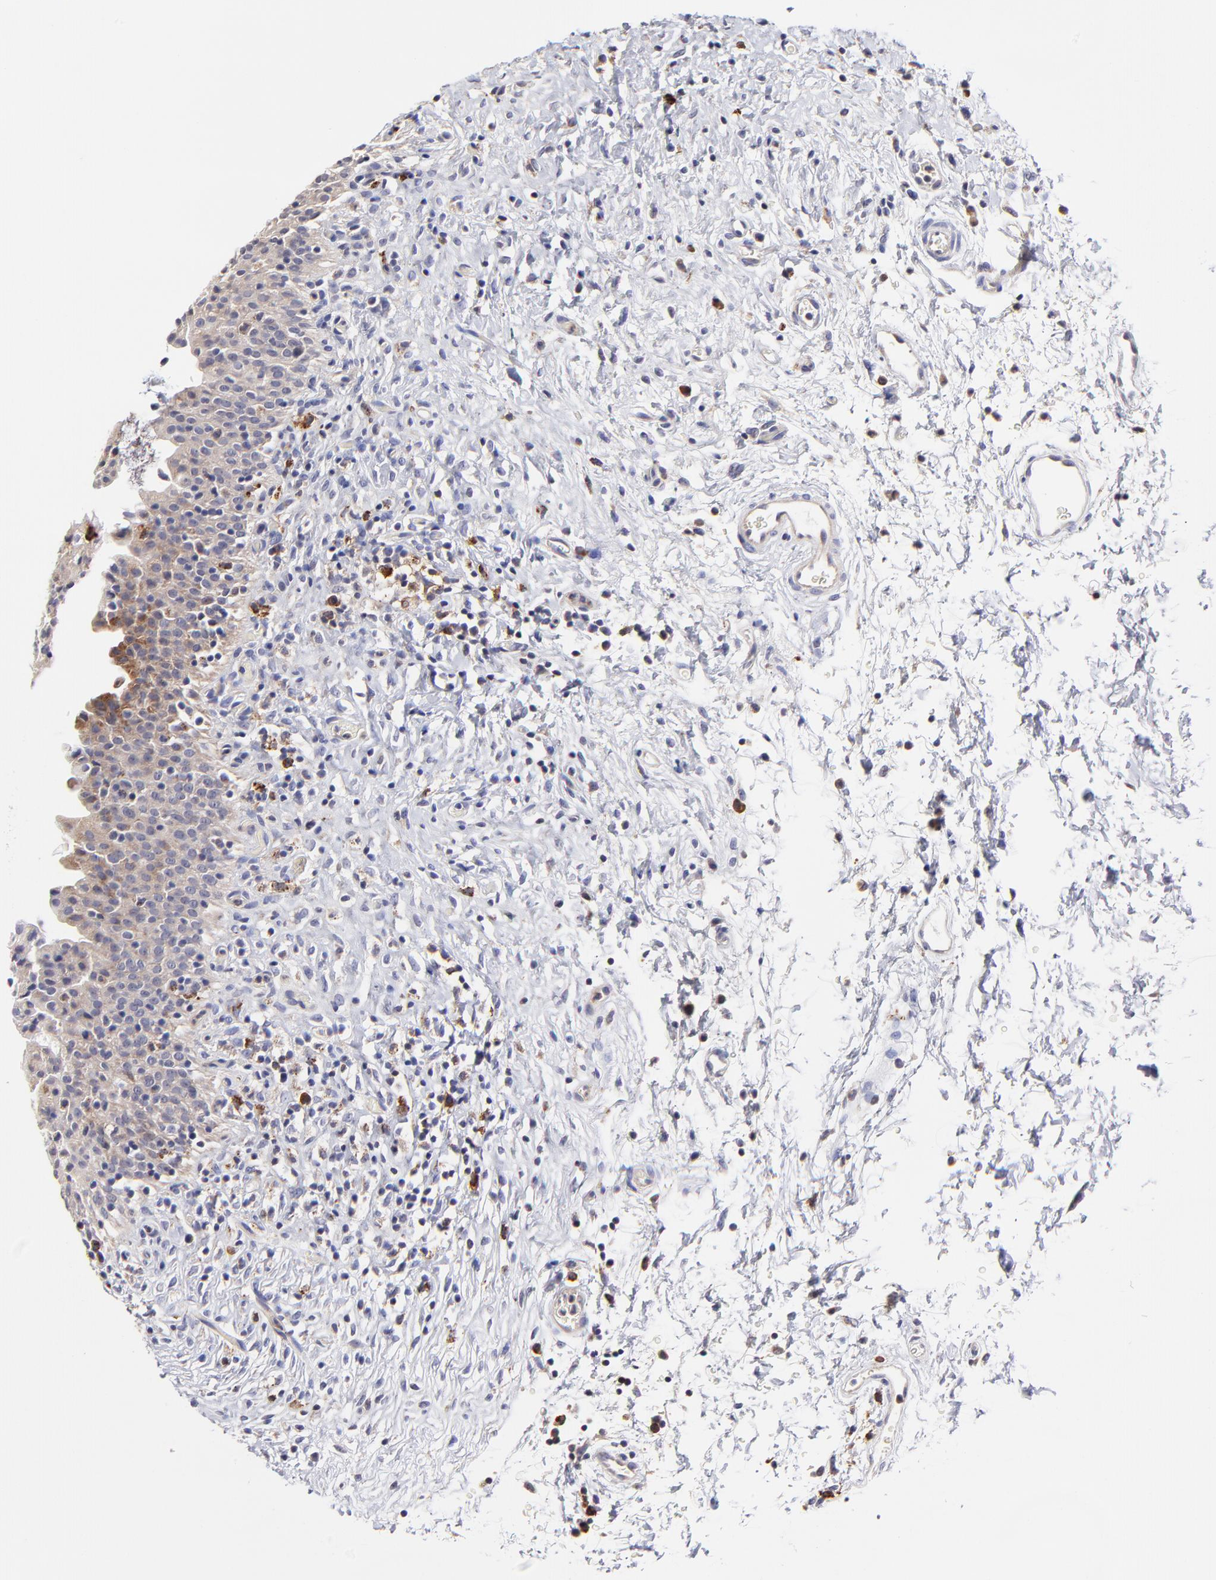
{"staining": {"intensity": "weak", "quantity": "25%-75%", "location": "cytoplasmic/membranous"}, "tissue": "urinary bladder", "cell_type": "Urothelial cells", "image_type": "normal", "snomed": [{"axis": "morphology", "description": "Normal tissue, NOS"}, {"axis": "topography", "description": "Urinary bladder"}], "caption": "IHC of normal human urinary bladder reveals low levels of weak cytoplasmic/membranous staining in about 25%-75% of urothelial cells.", "gene": "GCSAM", "patient": {"sex": "male", "age": 51}}